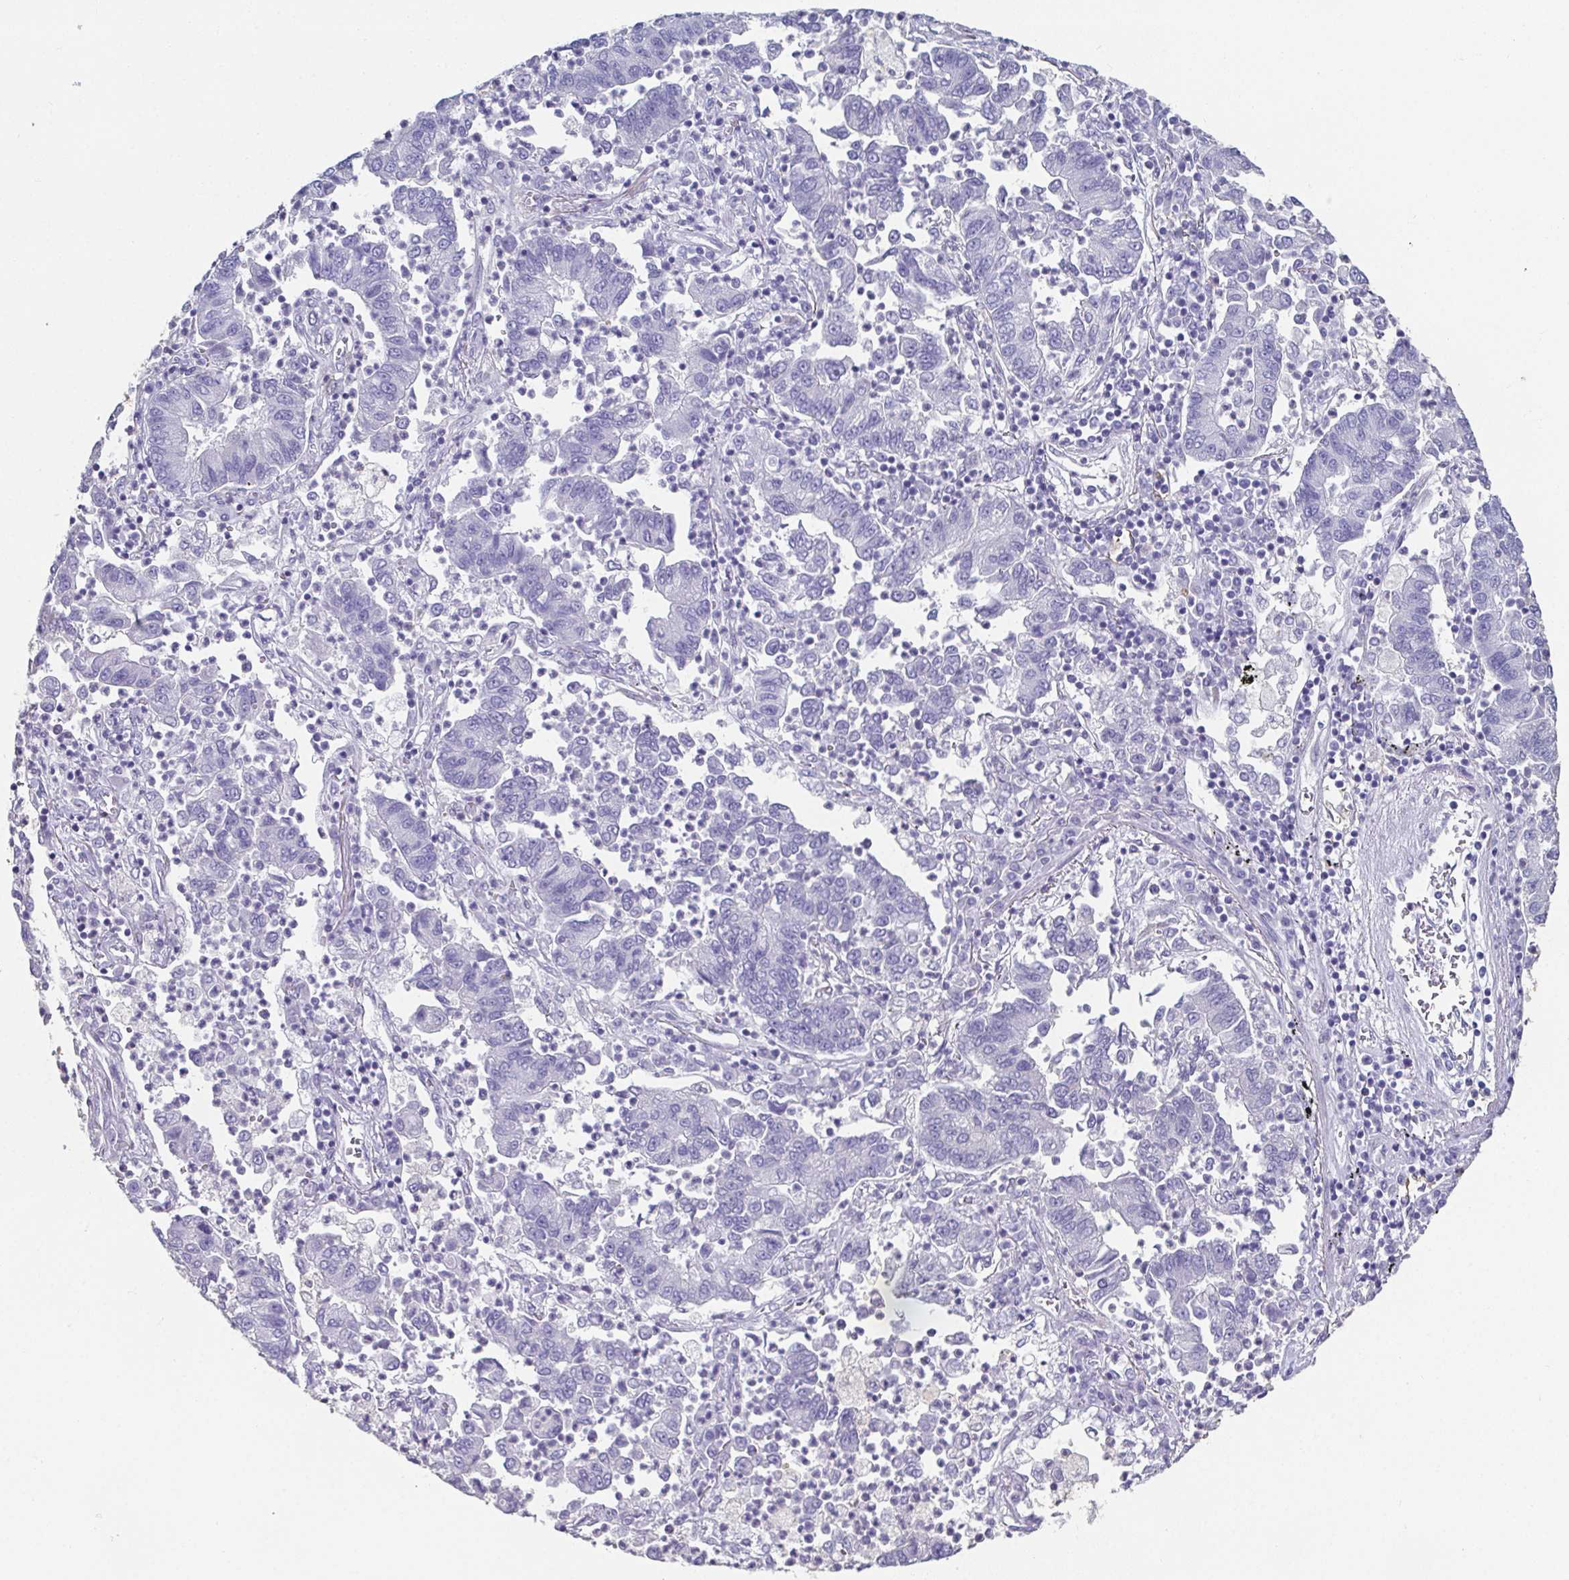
{"staining": {"intensity": "negative", "quantity": "none", "location": "none"}, "tissue": "lung cancer", "cell_type": "Tumor cells", "image_type": "cancer", "snomed": [{"axis": "morphology", "description": "Adenocarcinoma, NOS"}, {"axis": "topography", "description": "Lung"}], "caption": "The immunohistochemistry histopathology image has no significant staining in tumor cells of adenocarcinoma (lung) tissue.", "gene": "RBP1", "patient": {"sex": "female", "age": 57}}